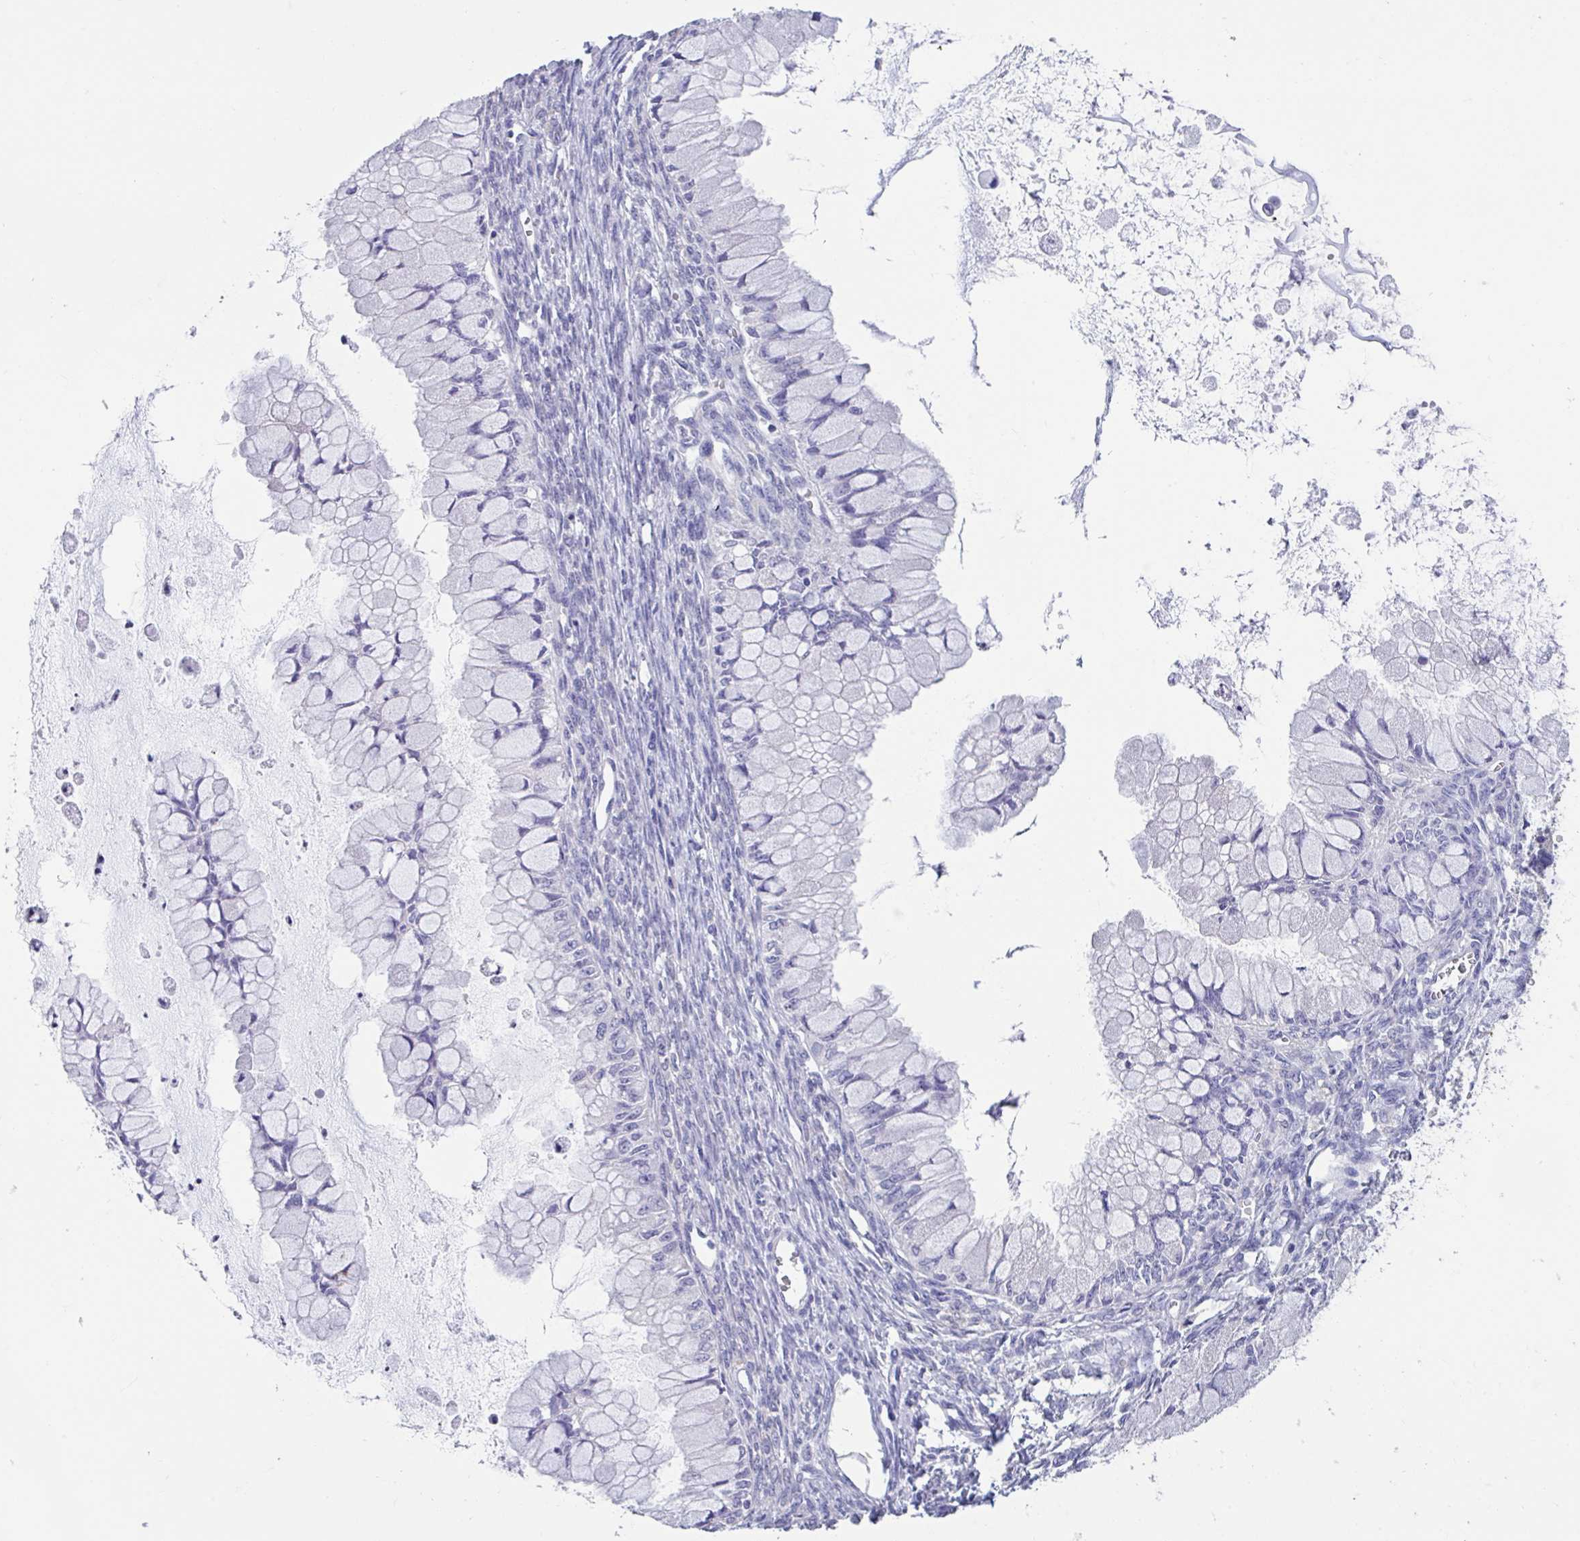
{"staining": {"intensity": "negative", "quantity": "none", "location": "none"}, "tissue": "ovarian cancer", "cell_type": "Tumor cells", "image_type": "cancer", "snomed": [{"axis": "morphology", "description": "Cystadenocarcinoma, mucinous, NOS"}, {"axis": "topography", "description": "Ovary"}], "caption": "IHC of ovarian cancer reveals no staining in tumor cells. Nuclei are stained in blue.", "gene": "GPR162", "patient": {"sex": "female", "age": 34}}